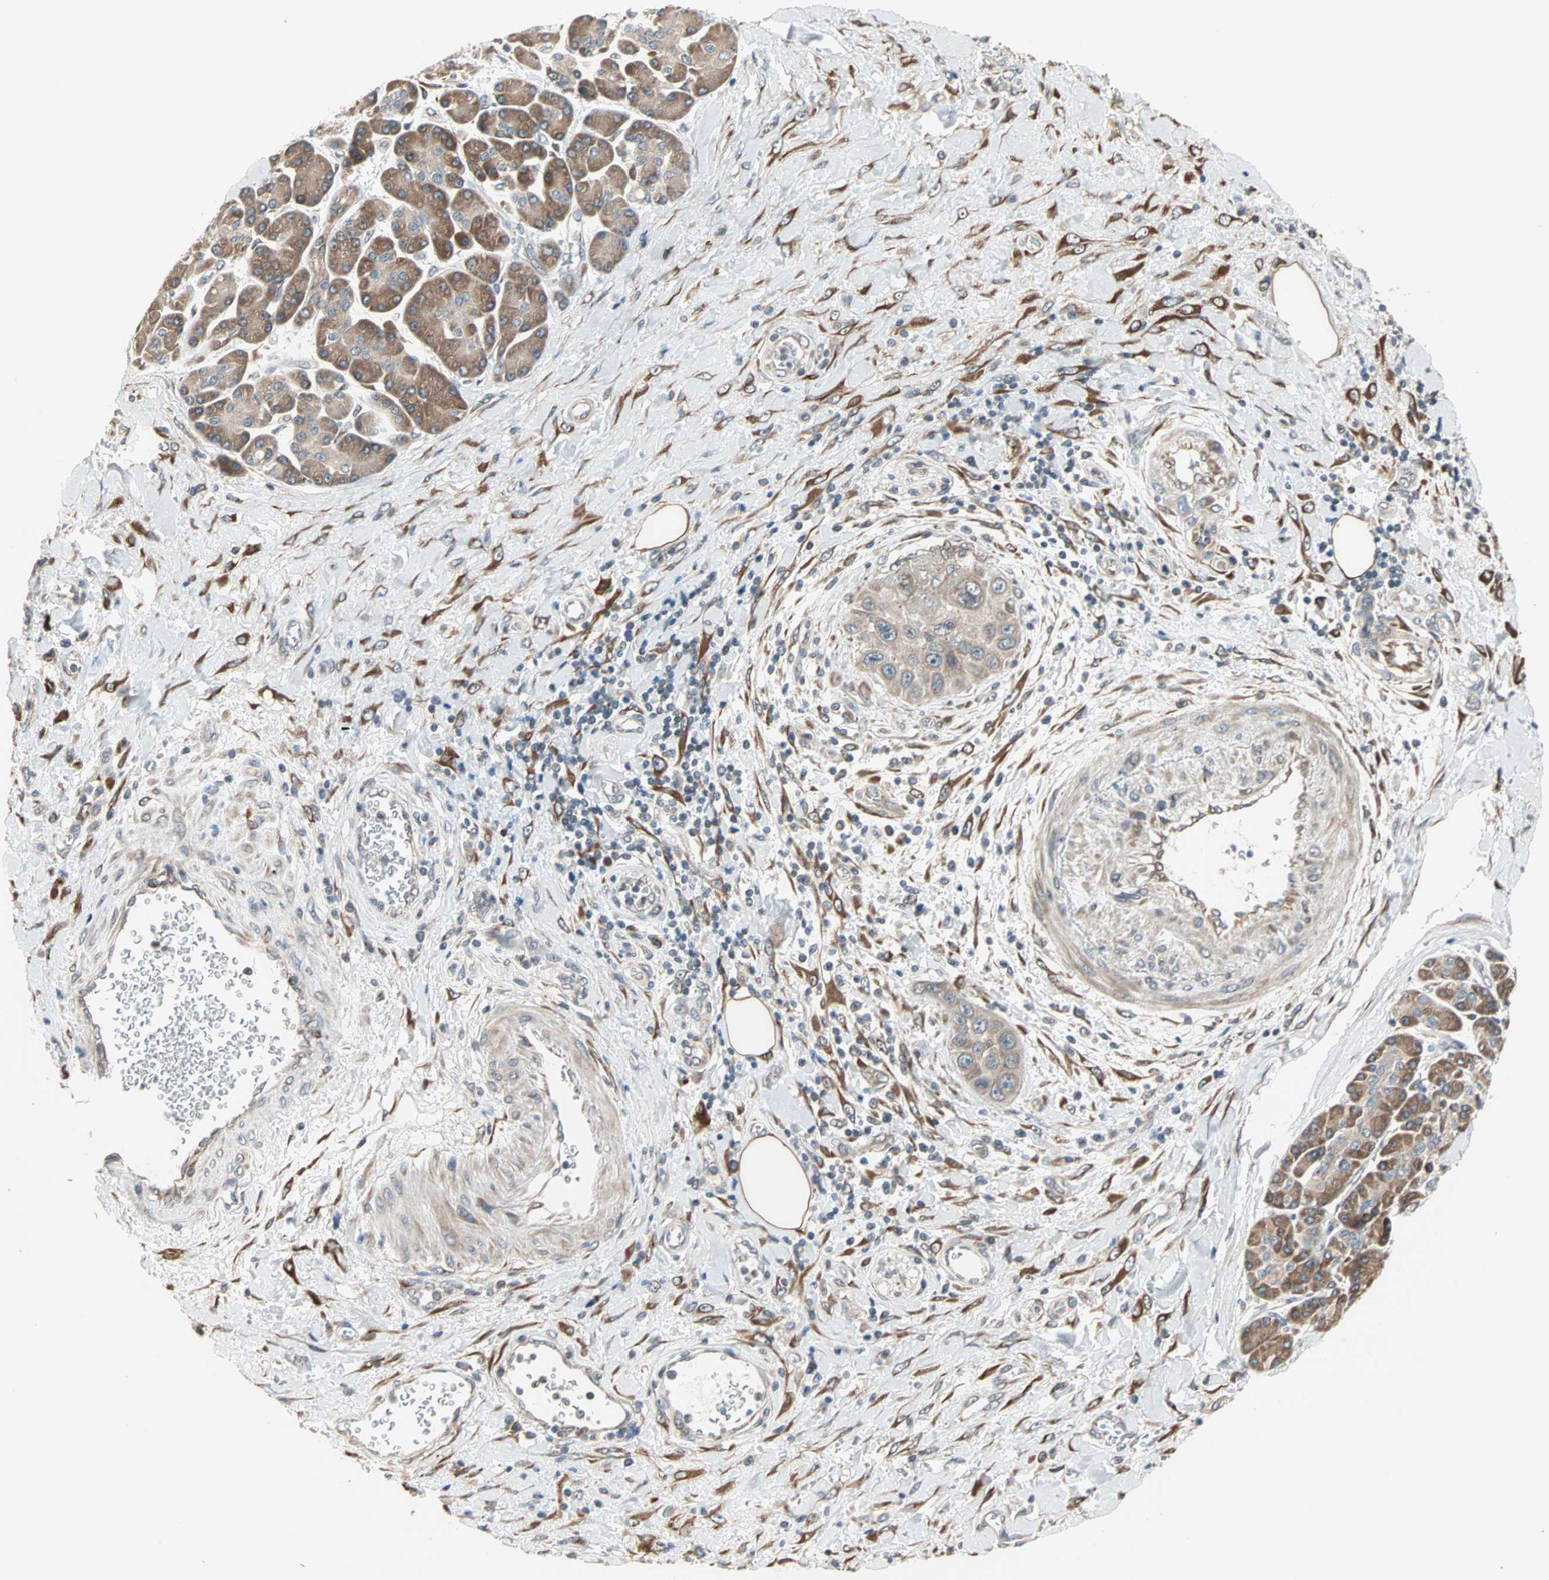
{"staining": {"intensity": "weak", "quantity": "25%-75%", "location": "cytoplasmic/membranous"}, "tissue": "pancreatic cancer", "cell_type": "Tumor cells", "image_type": "cancer", "snomed": [{"axis": "morphology", "description": "Adenocarcinoma, NOS"}, {"axis": "topography", "description": "Pancreas"}], "caption": "The photomicrograph demonstrates staining of adenocarcinoma (pancreatic), revealing weak cytoplasmic/membranous protein staining (brown color) within tumor cells. (brown staining indicates protein expression, while blue staining denotes nuclei).", "gene": "SAR1A", "patient": {"sex": "female", "age": 70}}